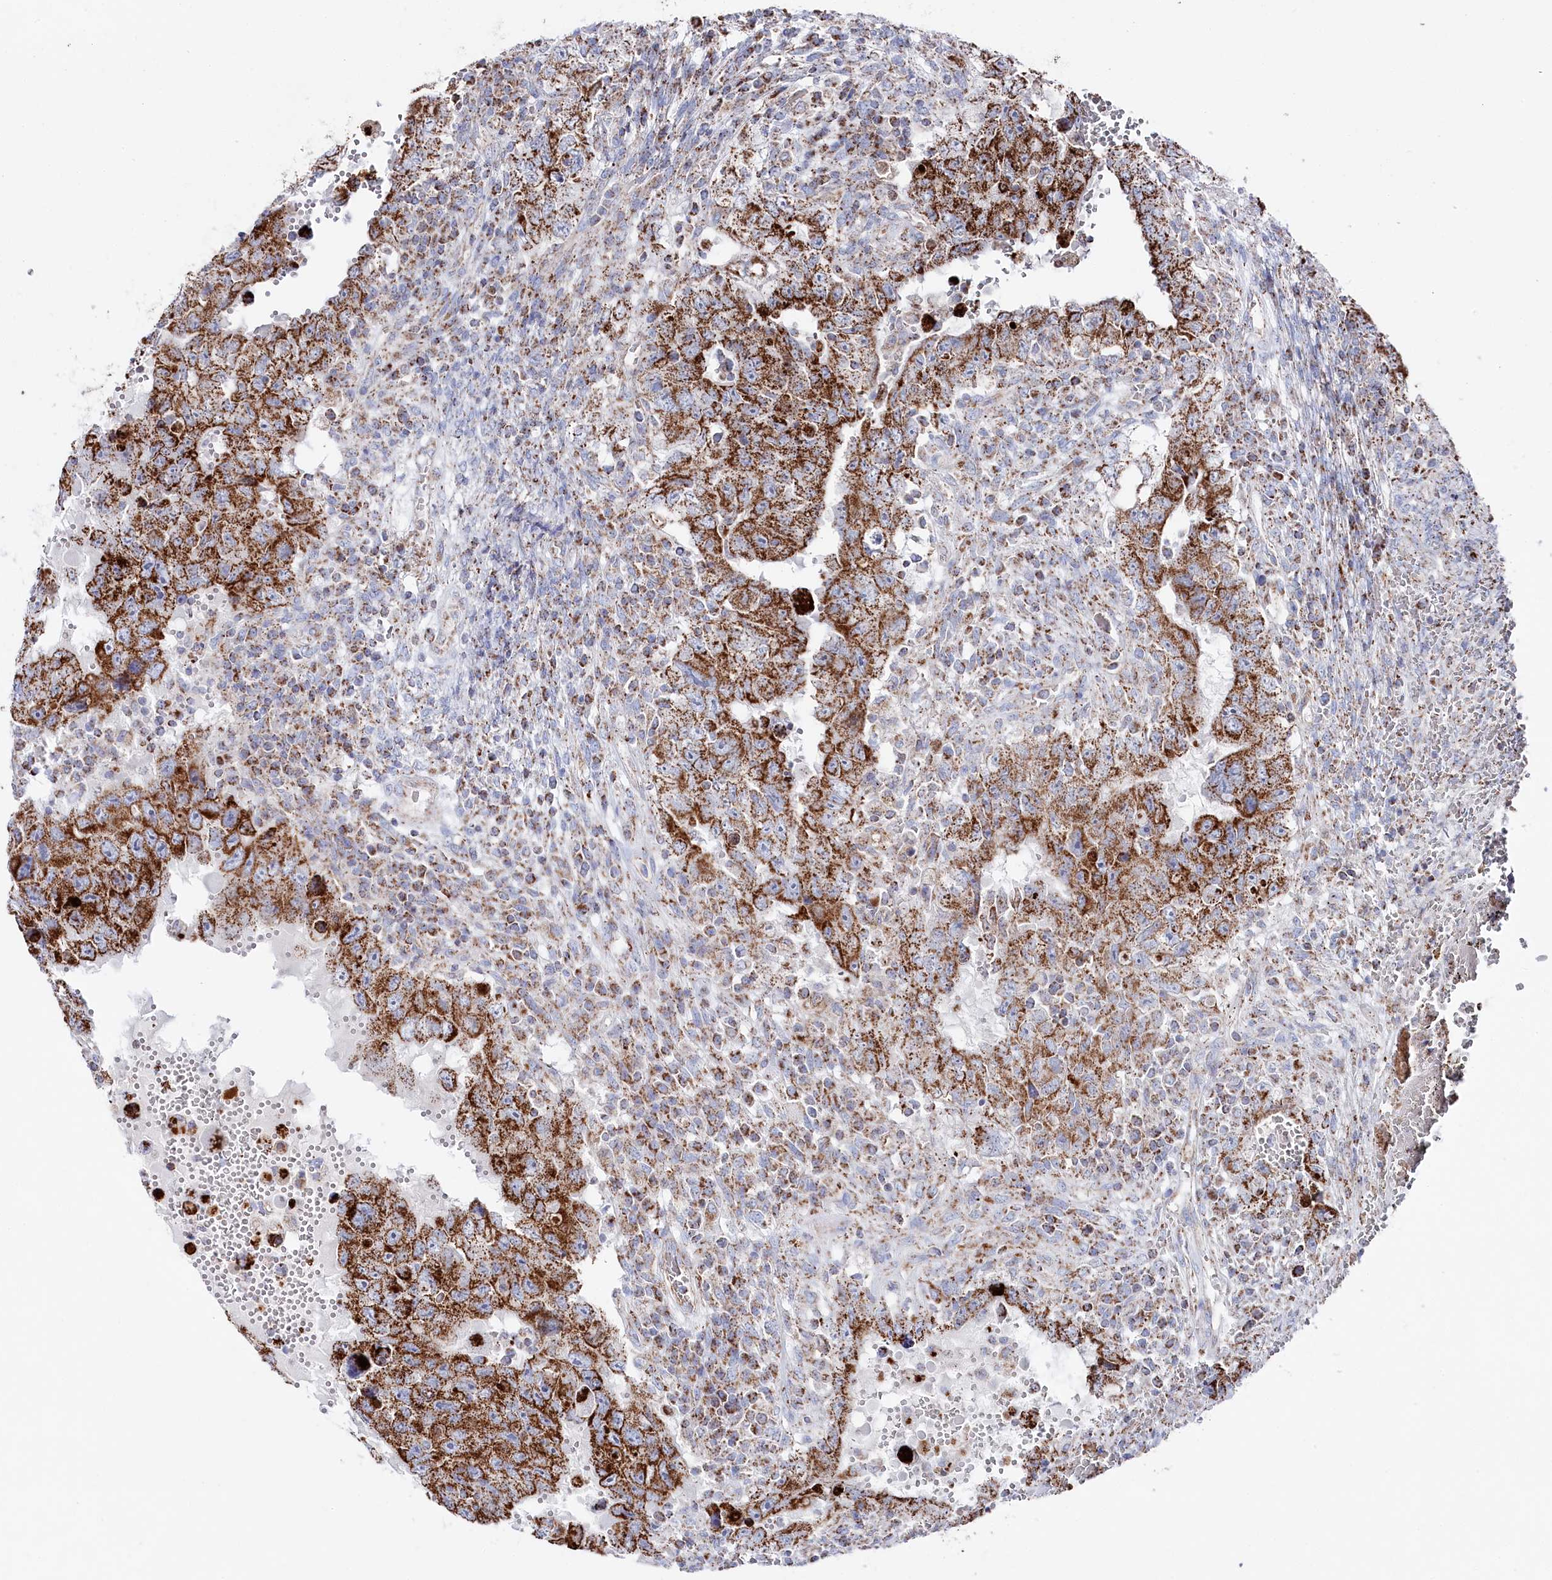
{"staining": {"intensity": "strong", "quantity": ">75%", "location": "cytoplasmic/membranous"}, "tissue": "testis cancer", "cell_type": "Tumor cells", "image_type": "cancer", "snomed": [{"axis": "morphology", "description": "Carcinoma, Embryonal, NOS"}, {"axis": "topography", "description": "Testis"}], "caption": "High-power microscopy captured an IHC image of testis embryonal carcinoma, revealing strong cytoplasmic/membranous expression in approximately >75% of tumor cells.", "gene": "GLS2", "patient": {"sex": "male", "age": 26}}